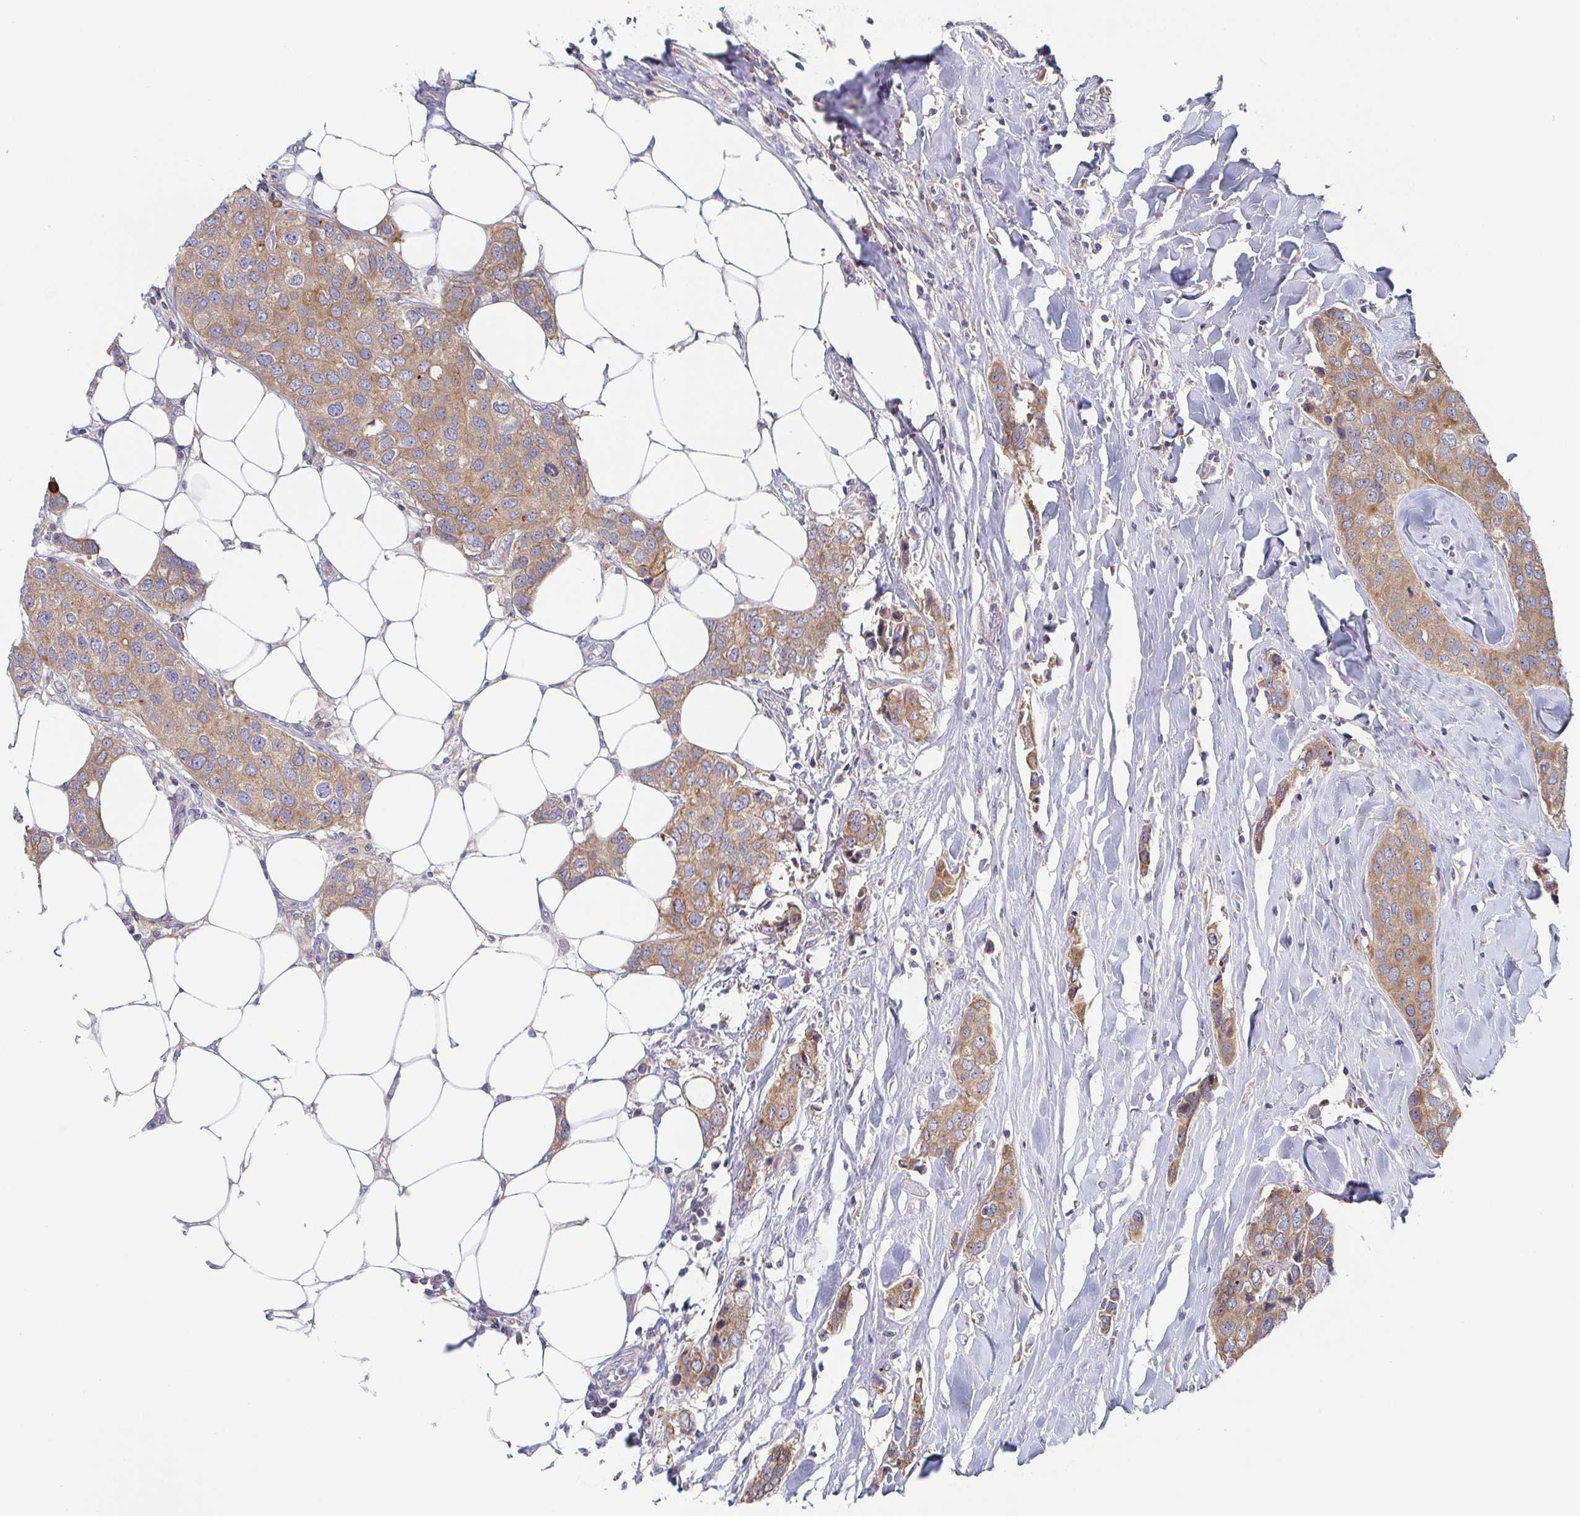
{"staining": {"intensity": "moderate", "quantity": "25%-75%", "location": "cytoplasmic/membranous"}, "tissue": "breast cancer", "cell_type": "Tumor cells", "image_type": "cancer", "snomed": [{"axis": "morphology", "description": "Duct carcinoma"}, {"axis": "topography", "description": "Breast"}], "caption": "This is a photomicrograph of immunohistochemistry staining of breast intraductal carcinoma, which shows moderate staining in the cytoplasmic/membranous of tumor cells.", "gene": "TUFT1", "patient": {"sex": "female", "age": 80}}